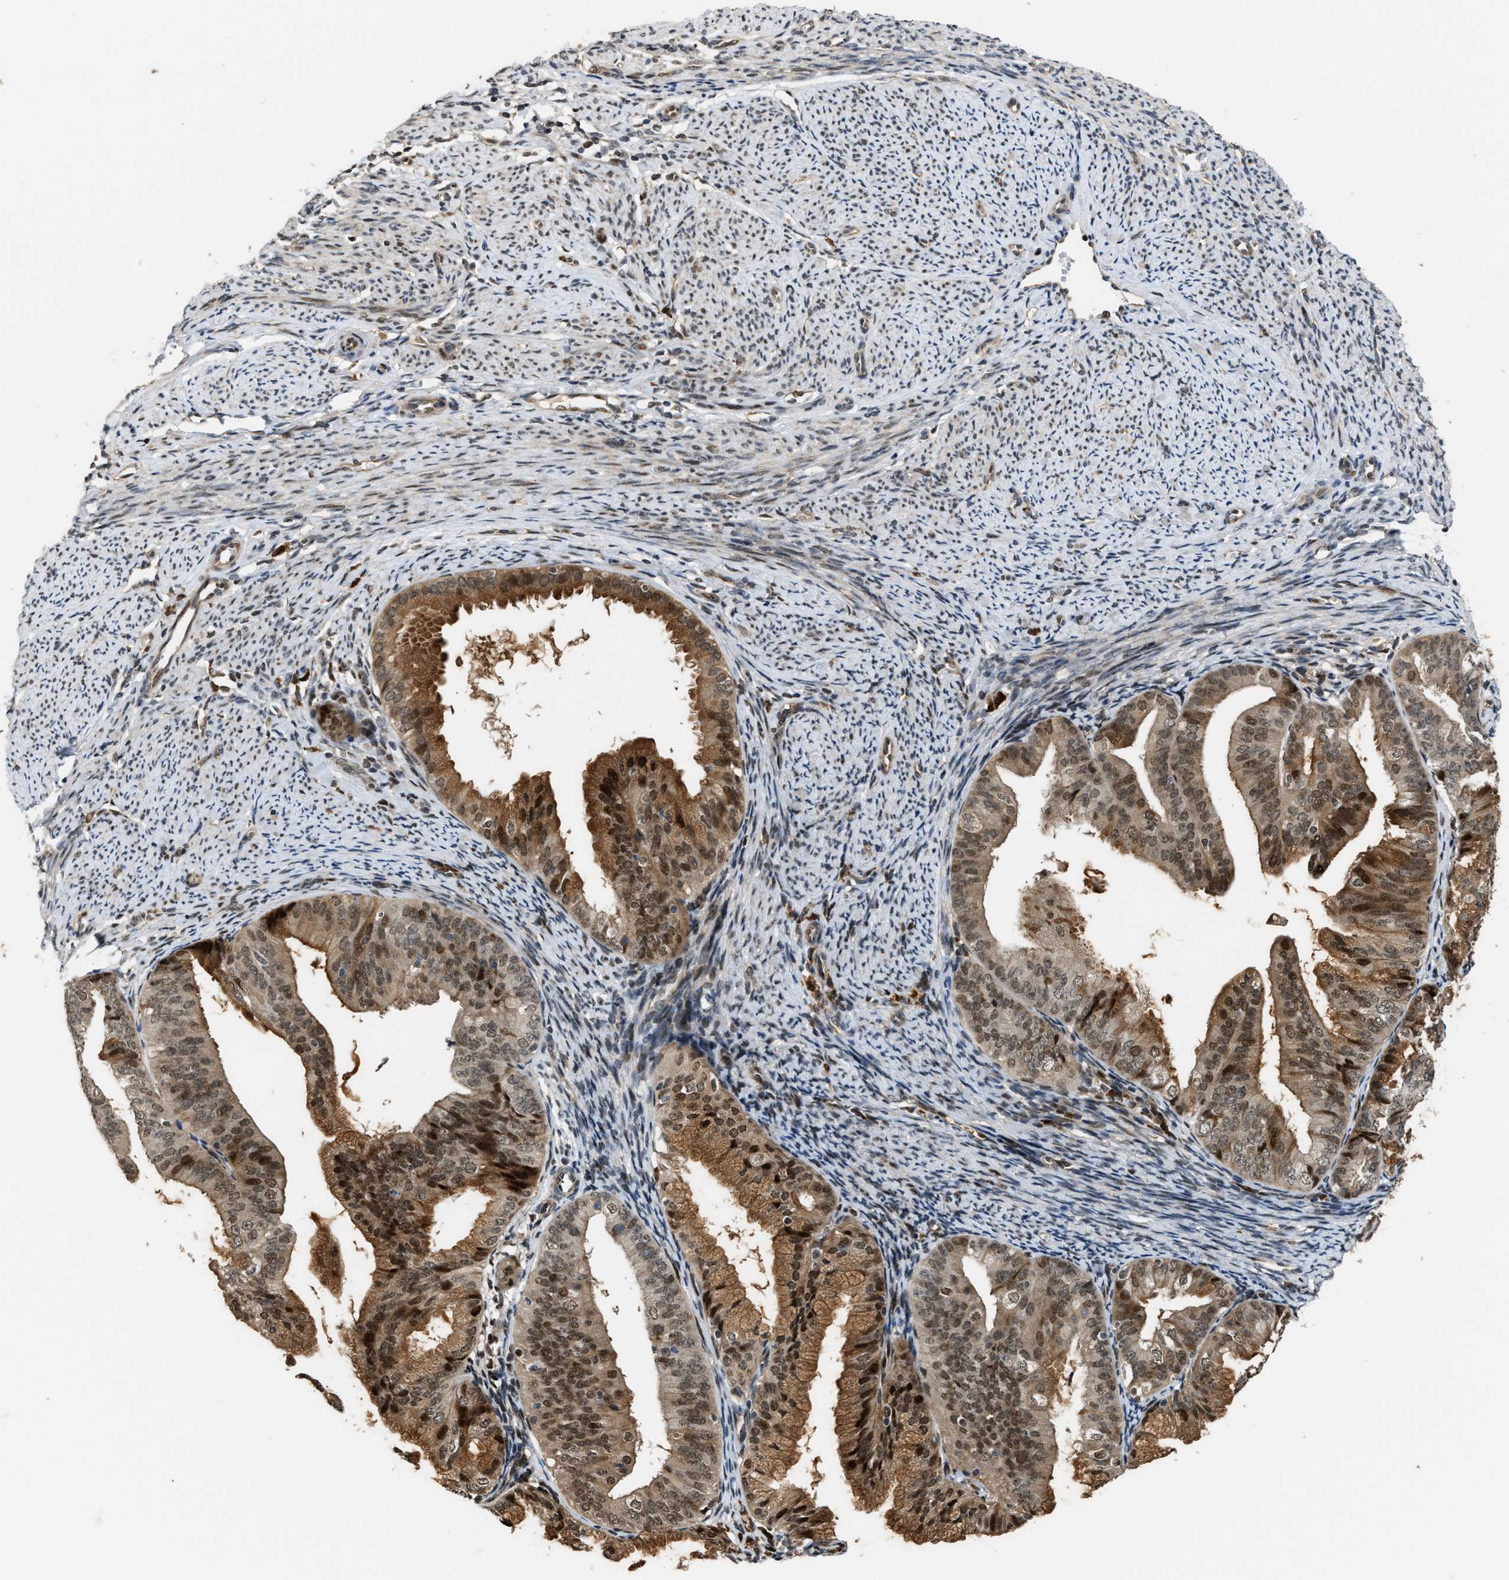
{"staining": {"intensity": "moderate", "quantity": ">75%", "location": "cytoplasmic/membranous,nuclear"}, "tissue": "endometrial cancer", "cell_type": "Tumor cells", "image_type": "cancer", "snomed": [{"axis": "morphology", "description": "Adenocarcinoma, NOS"}, {"axis": "topography", "description": "Endometrium"}], "caption": "The image exhibits immunohistochemical staining of endometrial adenocarcinoma. There is moderate cytoplasmic/membranous and nuclear positivity is seen in about >75% of tumor cells. Immunohistochemistry stains the protein in brown and the nuclei are stained blue.", "gene": "SERTAD2", "patient": {"sex": "female", "age": 63}}